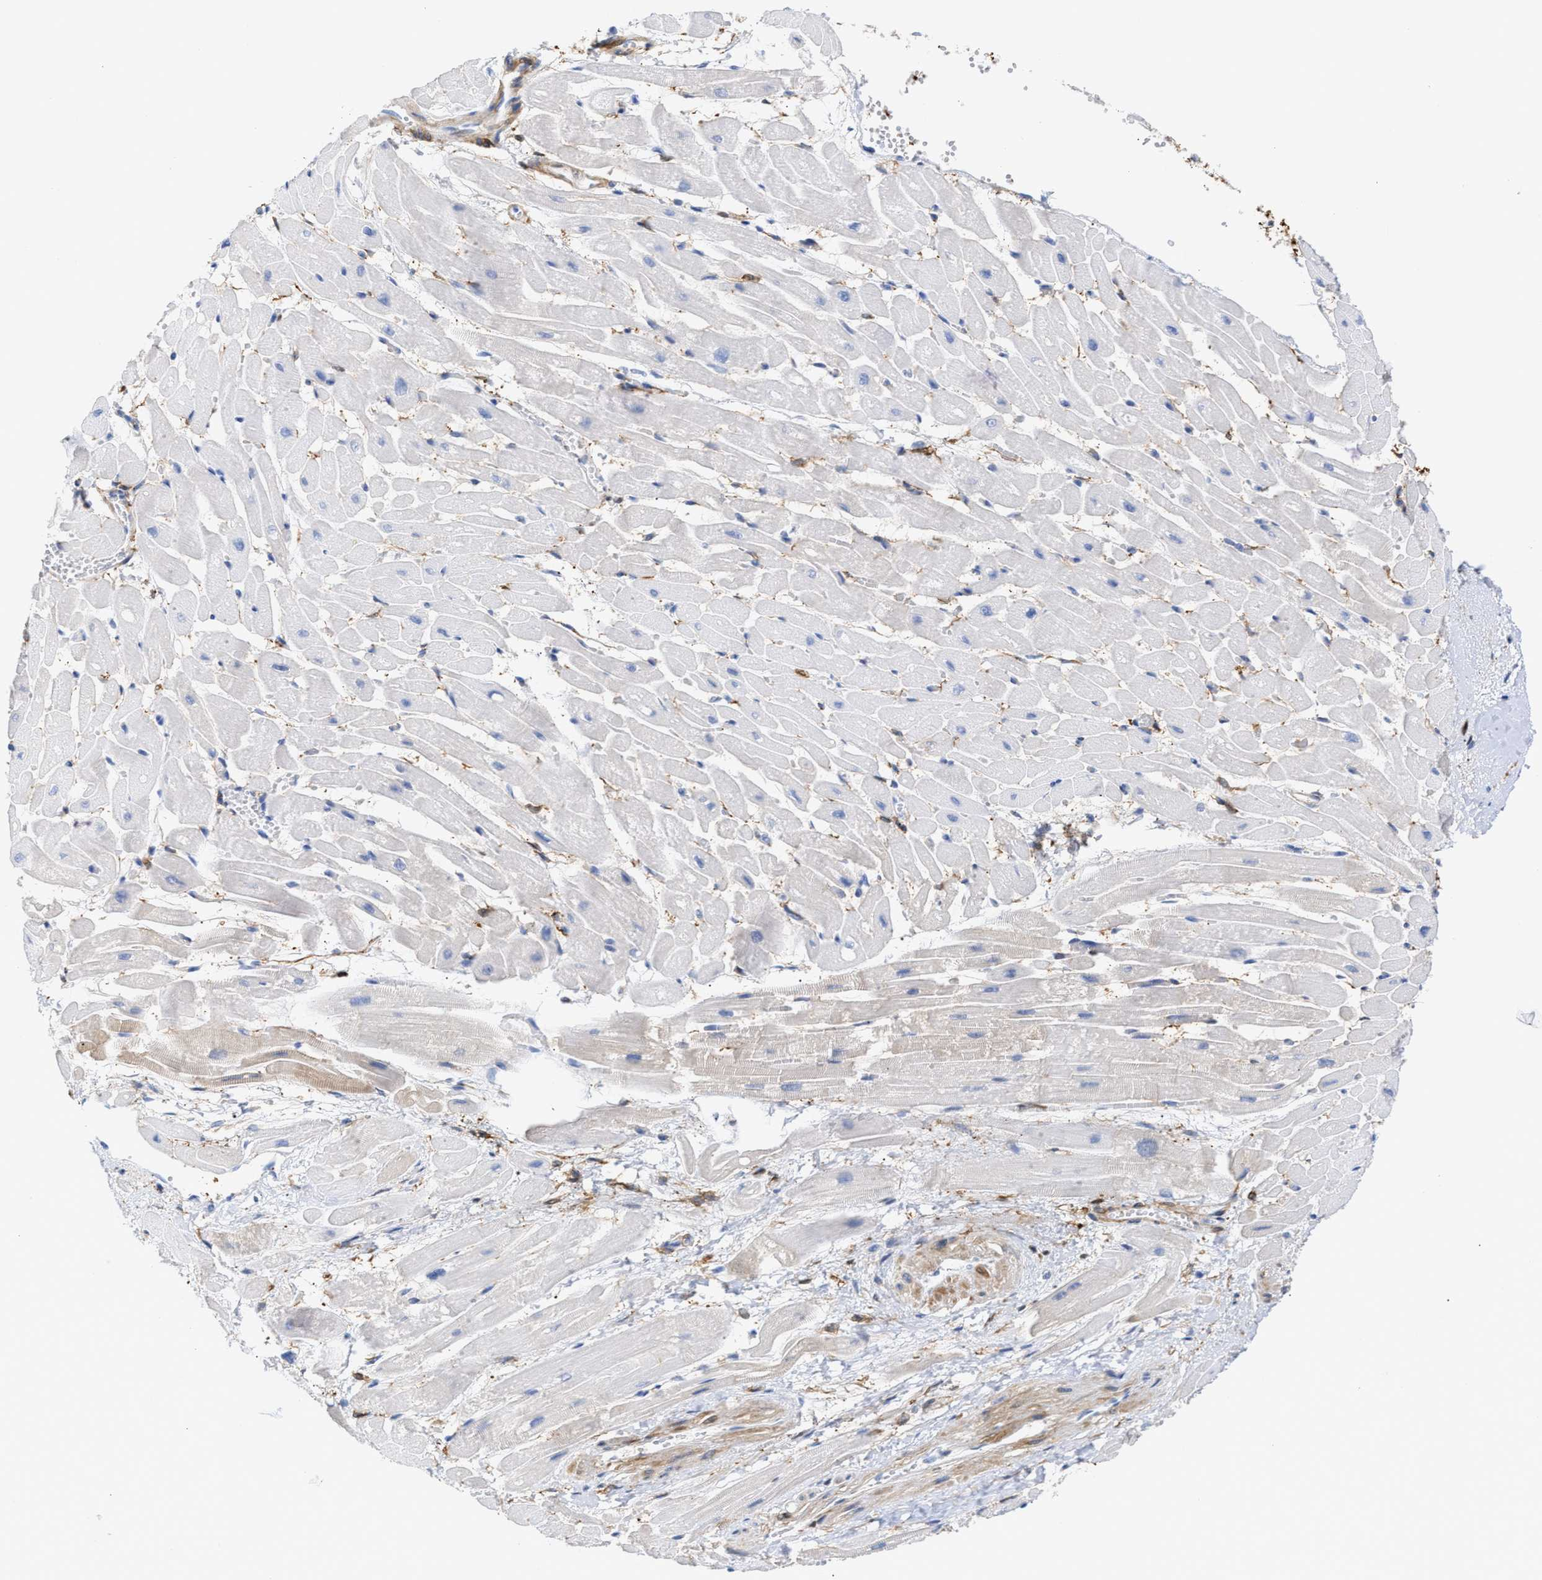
{"staining": {"intensity": "moderate", "quantity": "<25%", "location": "cytoplasmic/membranous"}, "tissue": "heart muscle", "cell_type": "Cardiomyocytes", "image_type": "normal", "snomed": [{"axis": "morphology", "description": "Normal tissue, NOS"}, {"axis": "topography", "description": "Heart"}], "caption": "A high-resolution photomicrograph shows immunohistochemistry staining of normal heart muscle, which demonstrates moderate cytoplasmic/membranous expression in approximately <25% of cardiomyocytes.", "gene": "AMPH", "patient": {"sex": "male", "age": 45}}